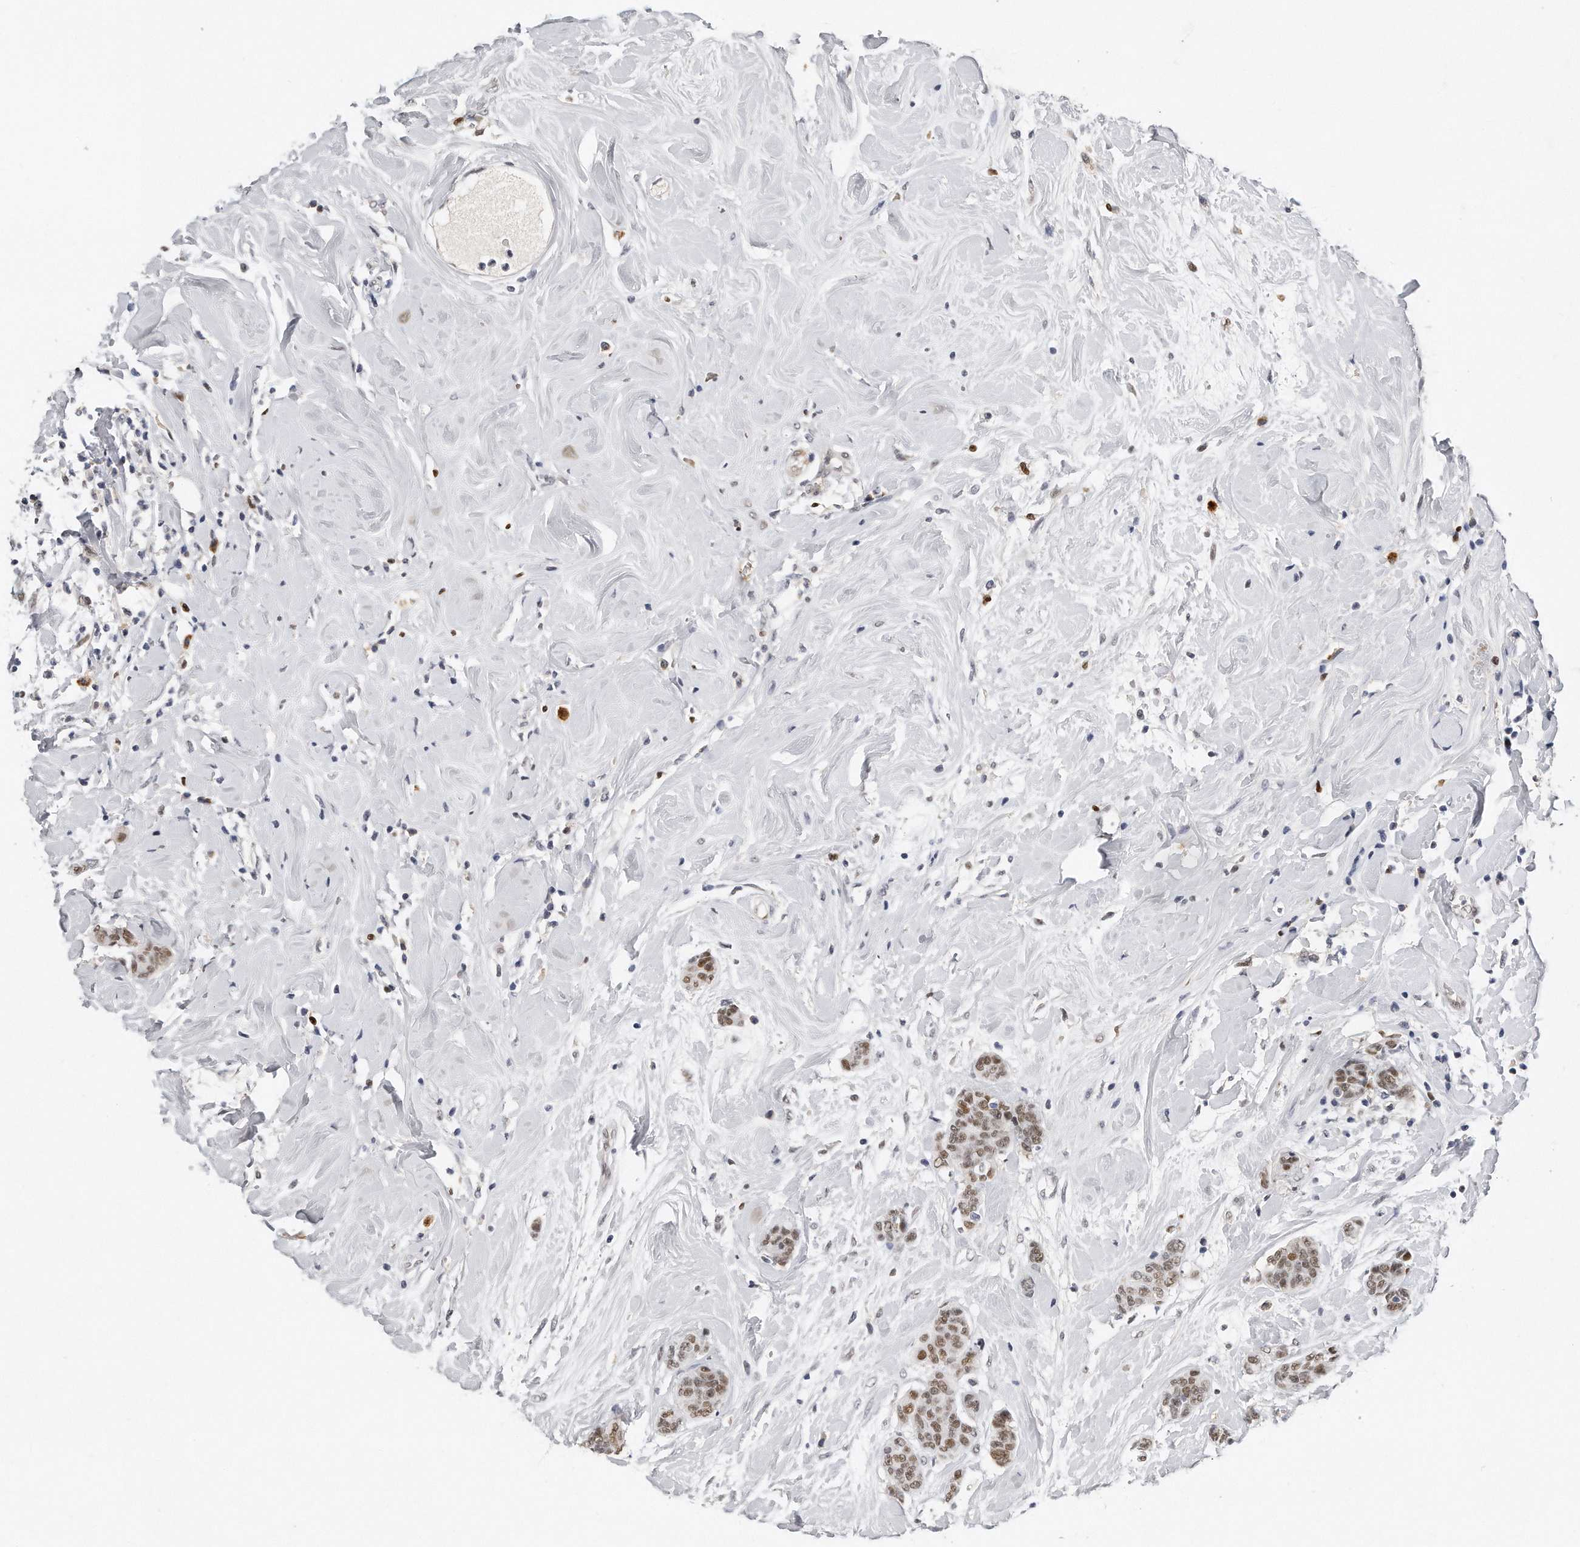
{"staining": {"intensity": "moderate", "quantity": ">75%", "location": "nuclear"}, "tissue": "breast cancer", "cell_type": "Tumor cells", "image_type": "cancer", "snomed": [{"axis": "morphology", "description": "Normal tissue, NOS"}, {"axis": "morphology", "description": "Duct carcinoma"}, {"axis": "topography", "description": "Breast"}], "caption": "Human breast cancer (intraductal carcinoma) stained with a brown dye shows moderate nuclear positive expression in about >75% of tumor cells.", "gene": "CTBP2", "patient": {"sex": "female", "age": 40}}